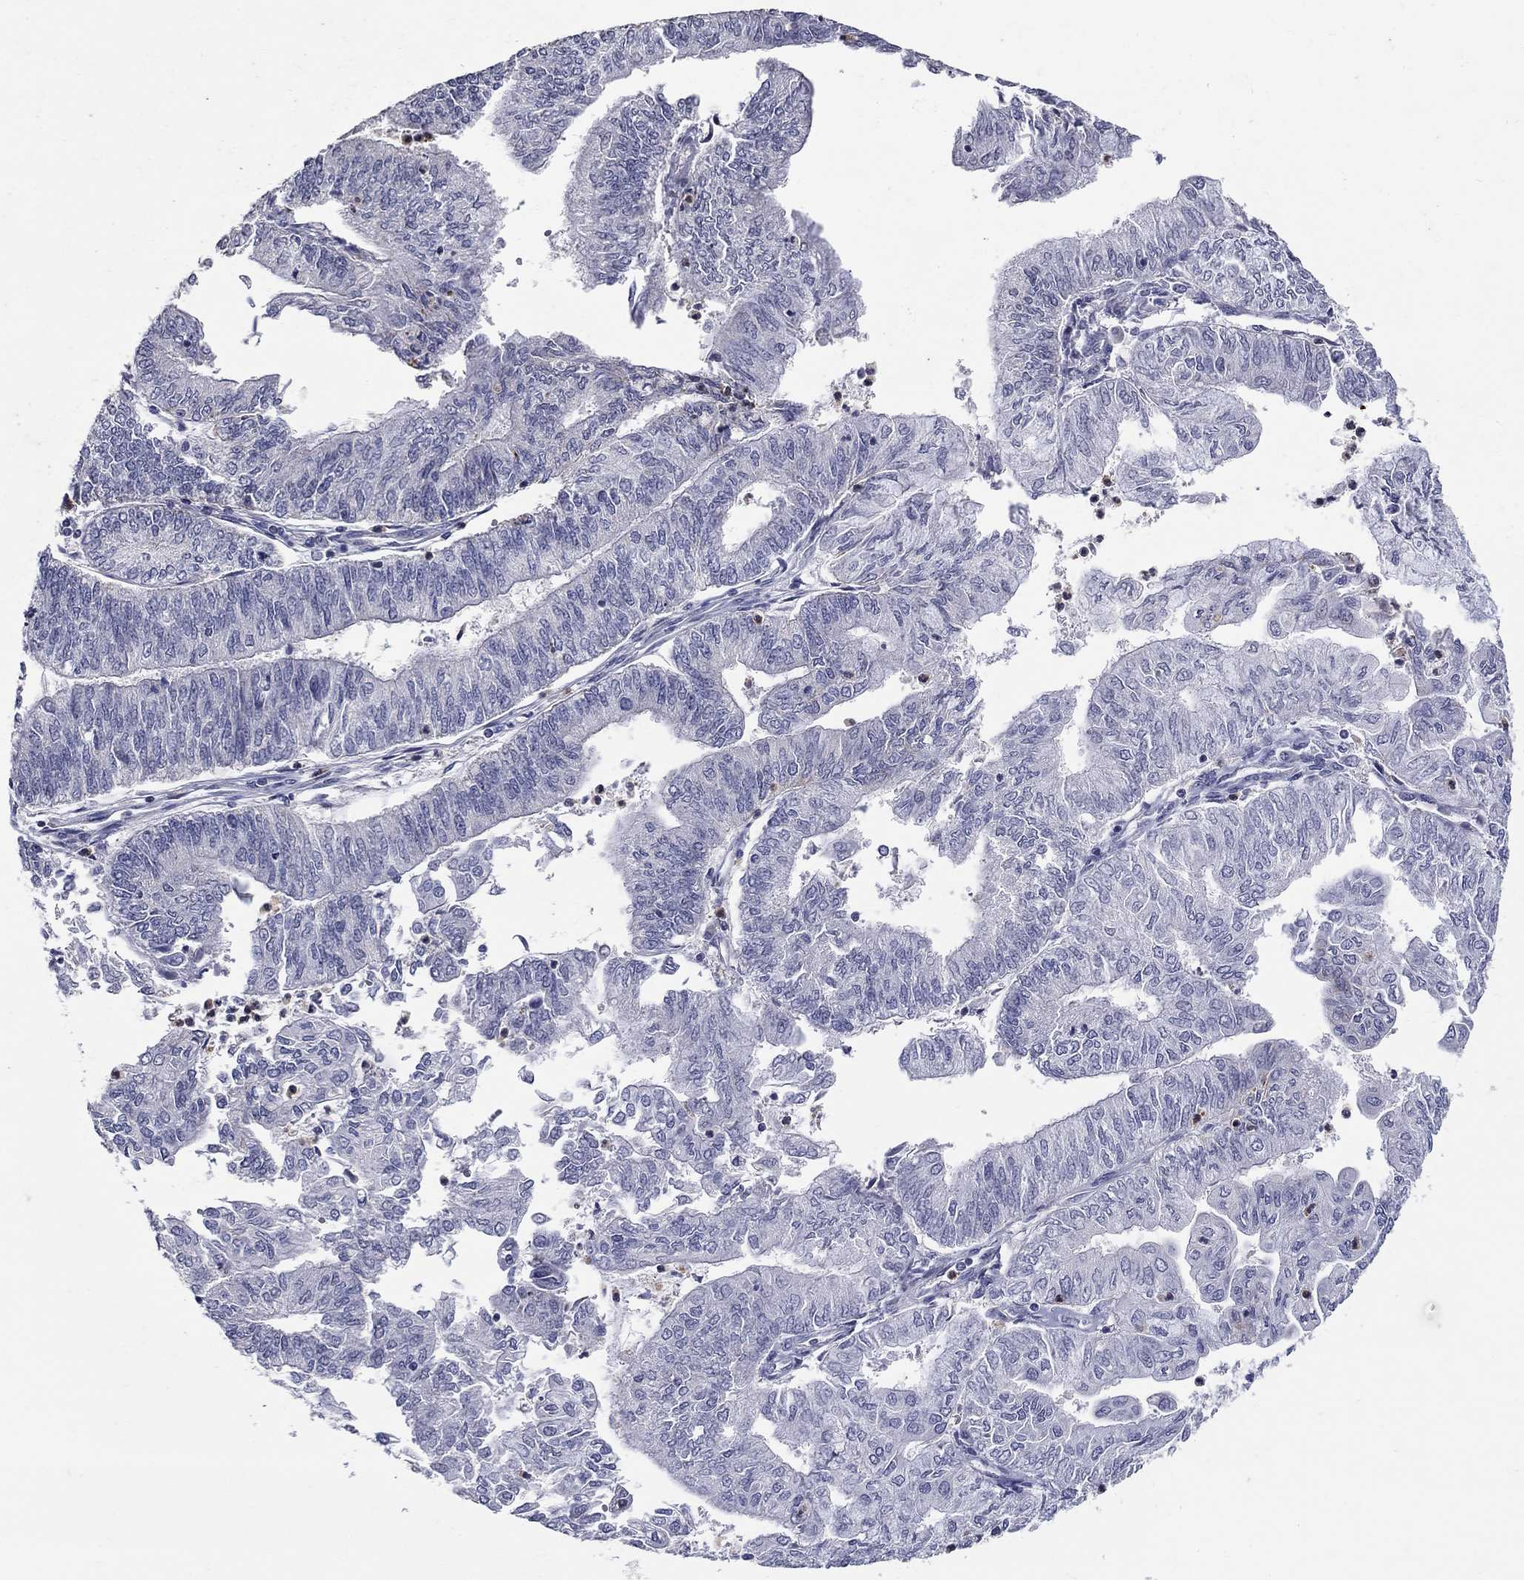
{"staining": {"intensity": "negative", "quantity": "none", "location": "none"}, "tissue": "endometrial cancer", "cell_type": "Tumor cells", "image_type": "cancer", "snomed": [{"axis": "morphology", "description": "Adenocarcinoma, NOS"}, {"axis": "topography", "description": "Endometrium"}], "caption": "An image of human endometrial adenocarcinoma is negative for staining in tumor cells.", "gene": "HMX2", "patient": {"sex": "female", "age": 59}}